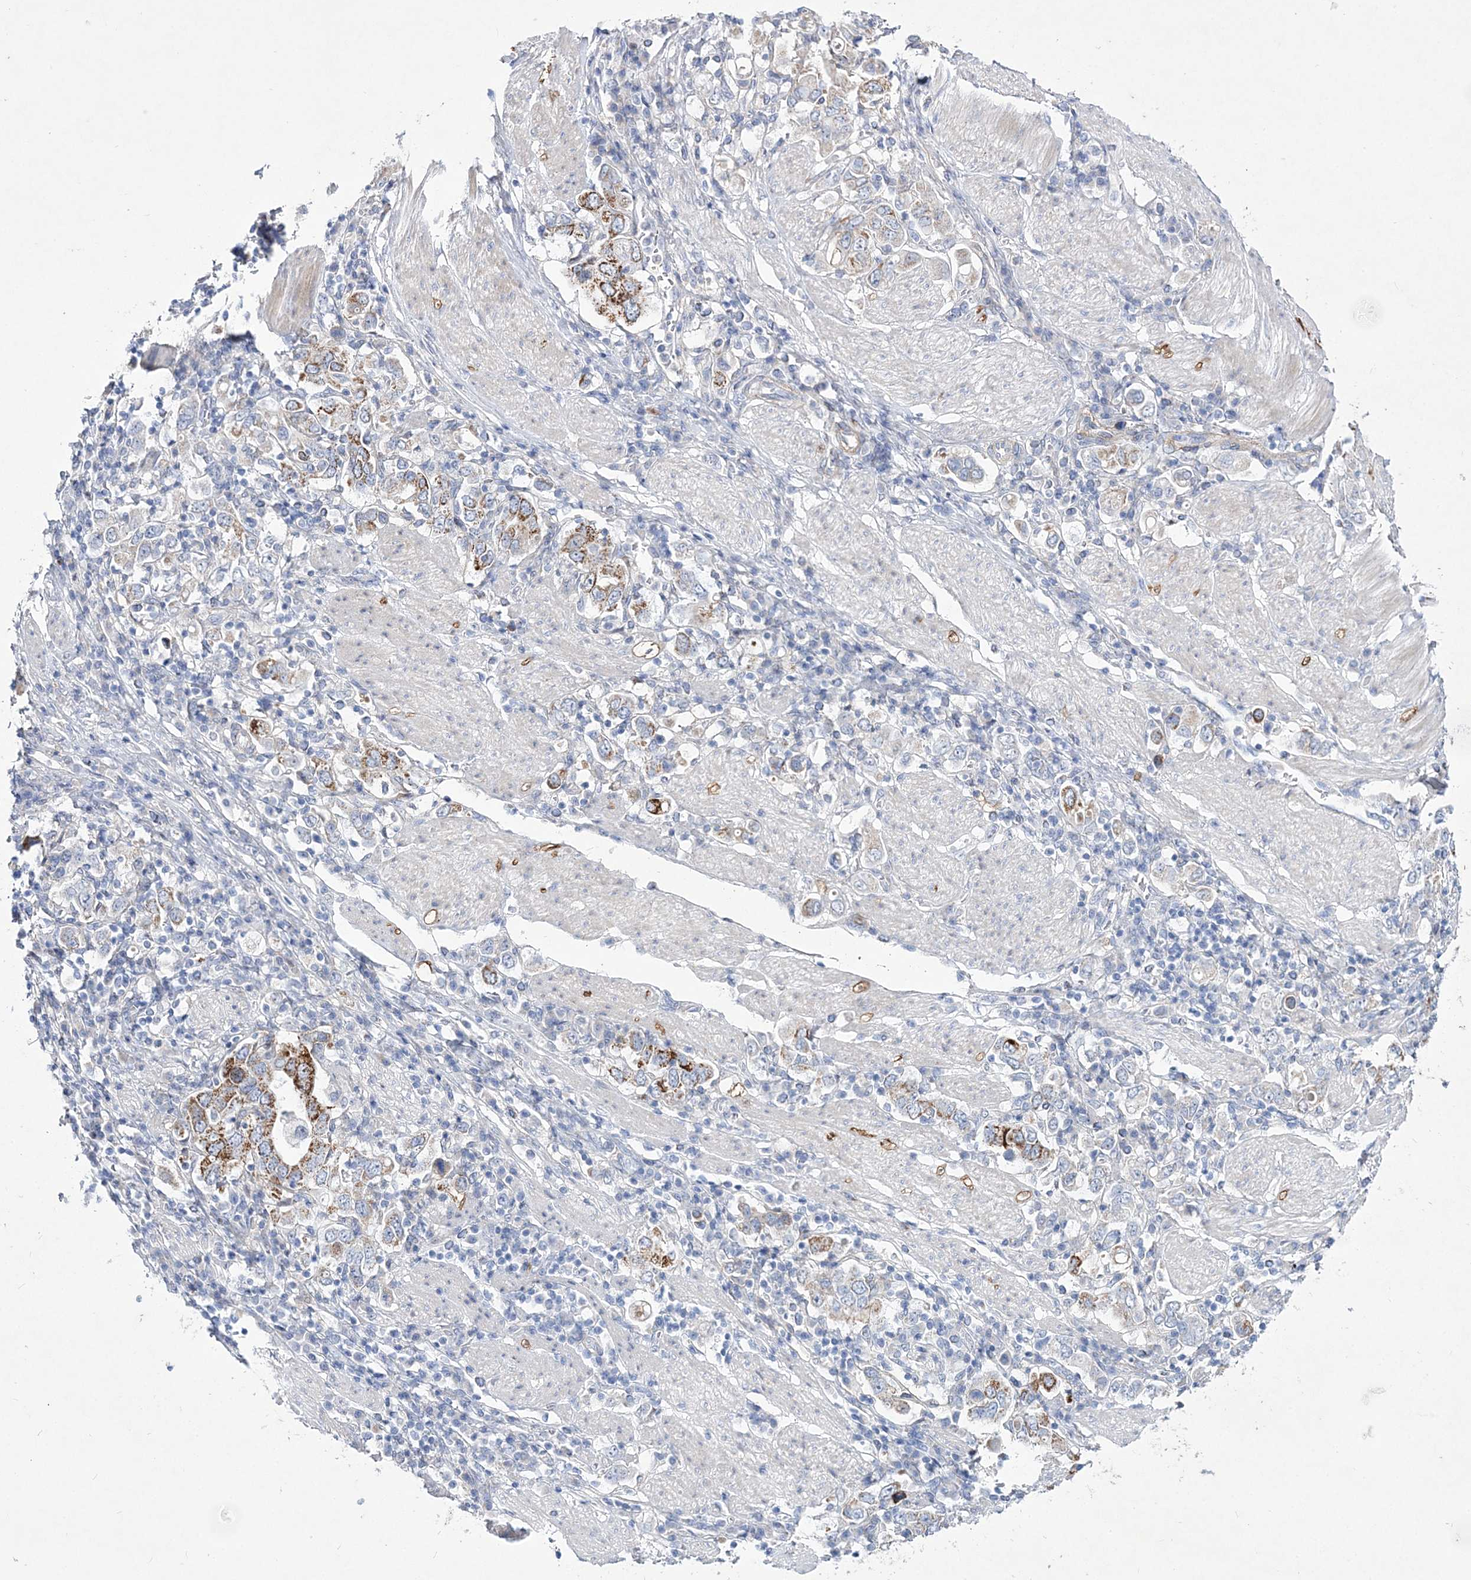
{"staining": {"intensity": "strong", "quantity": ">75%", "location": "cytoplasmic/membranous"}, "tissue": "stomach cancer", "cell_type": "Tumor cells", "image_type": "cancer", "snomed": [{"axis": "morphology", "description": "Adenocarcinoma, NOS"}, {"axis": "topography", "description": "Stomach, upper"}], "caption": "An immunohistochemistry (IHC) micrograph of tumor tissue is shown. Protein staining in brown shows strong cytoplasmic/membranous positivity in stomach cancer within tumor cells.", "gene": "ANO1", "patient": {"sex": "male", "age": 62}}